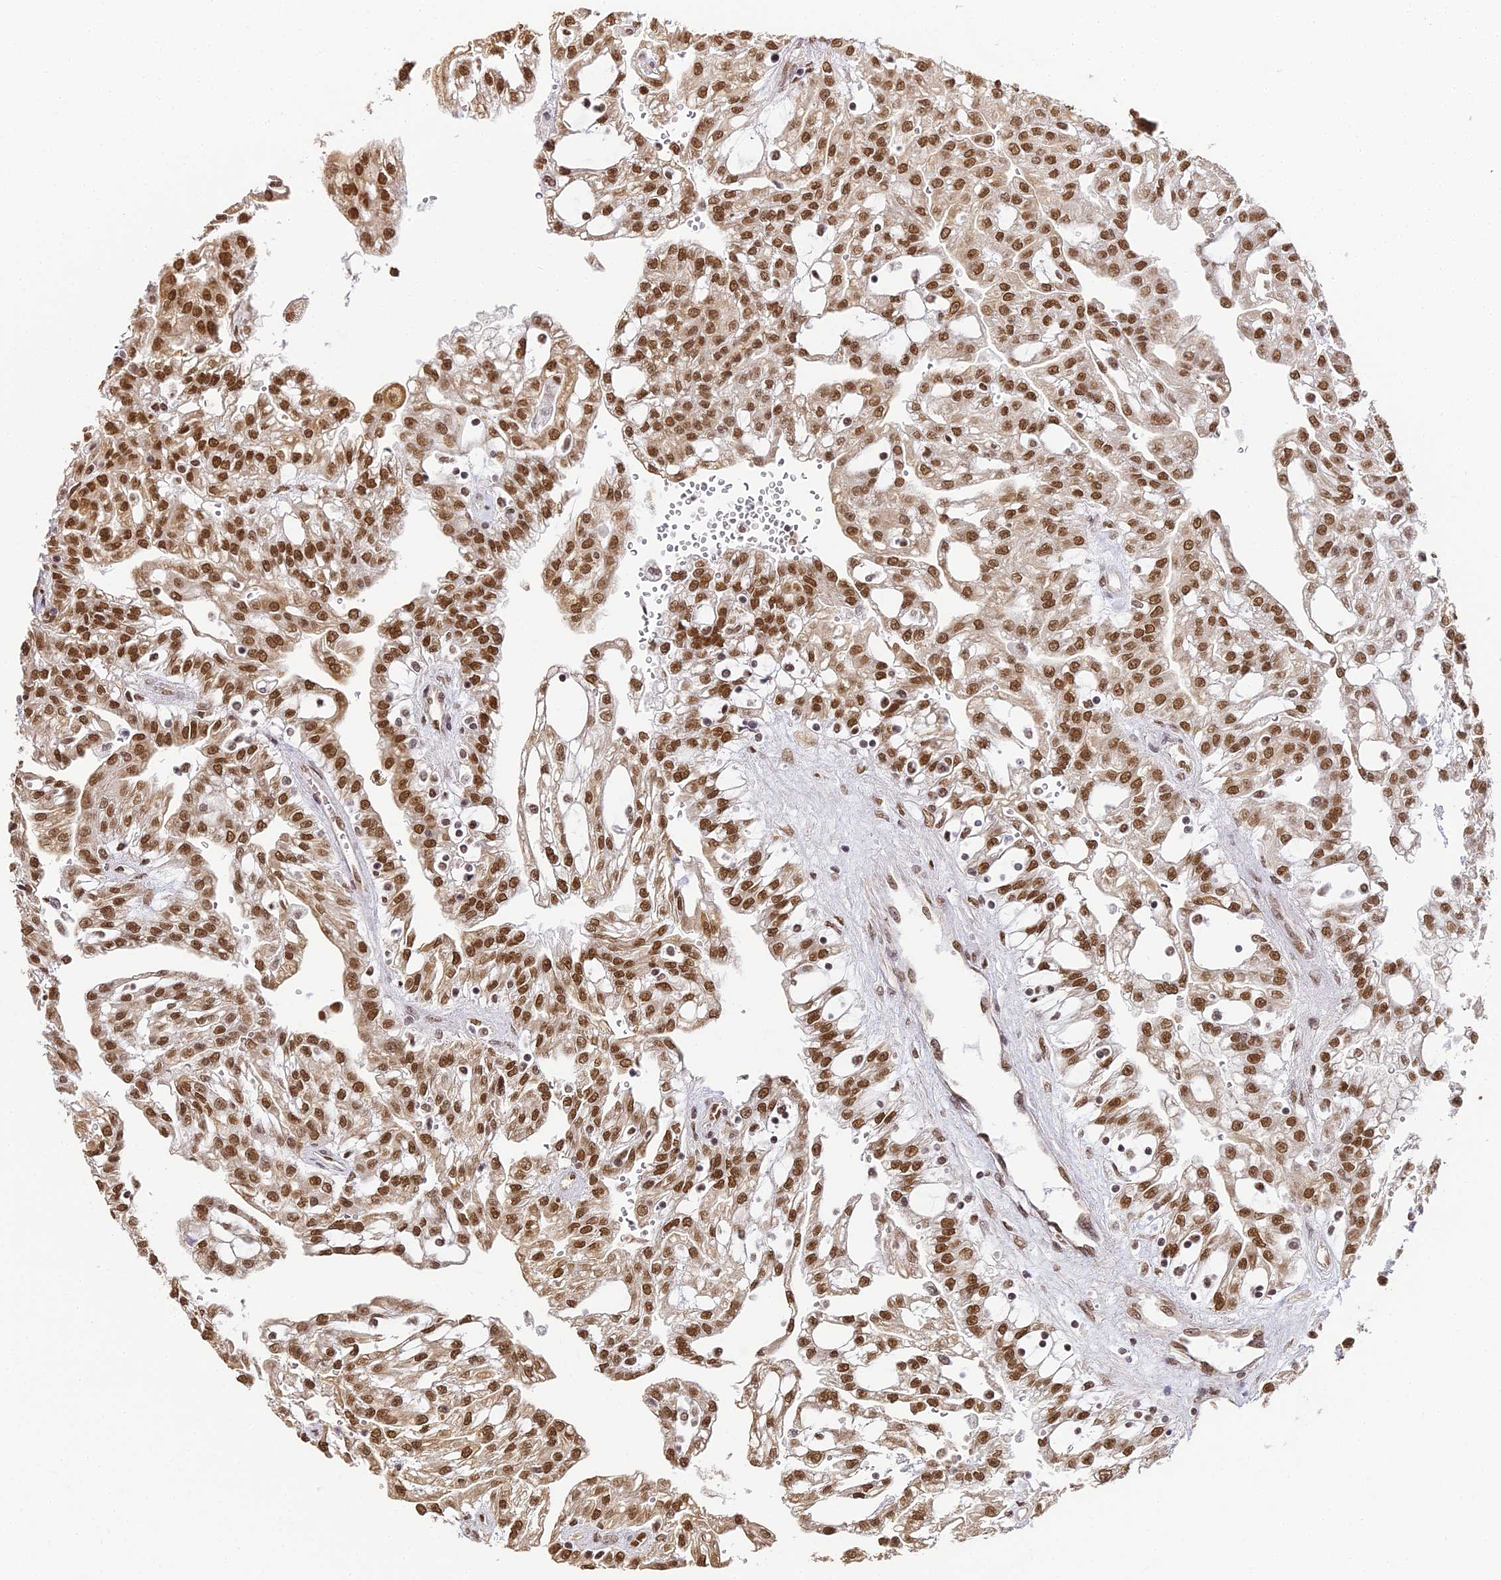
{"staining": {"intensity": "strong", "quantity": ">75%", "location": "nuclear"}, "tissue": "renal cancer", "cell_type": "Tumor cells", "image_type": "cancer", "snomed": [{"axis": "morphology", "description": "Adenocarcinoma, NOS"}, {"axis": "topography", "description": "Kidney"}], "caption": "An image showing strong nuclear positivity in approximately >75% of tumor cells in renal adenocarcinoma, as visualized by brown immunohistochemical staining.", "gene": "HNRNPA1", "patient": {"sex": "male", "age": 63}}